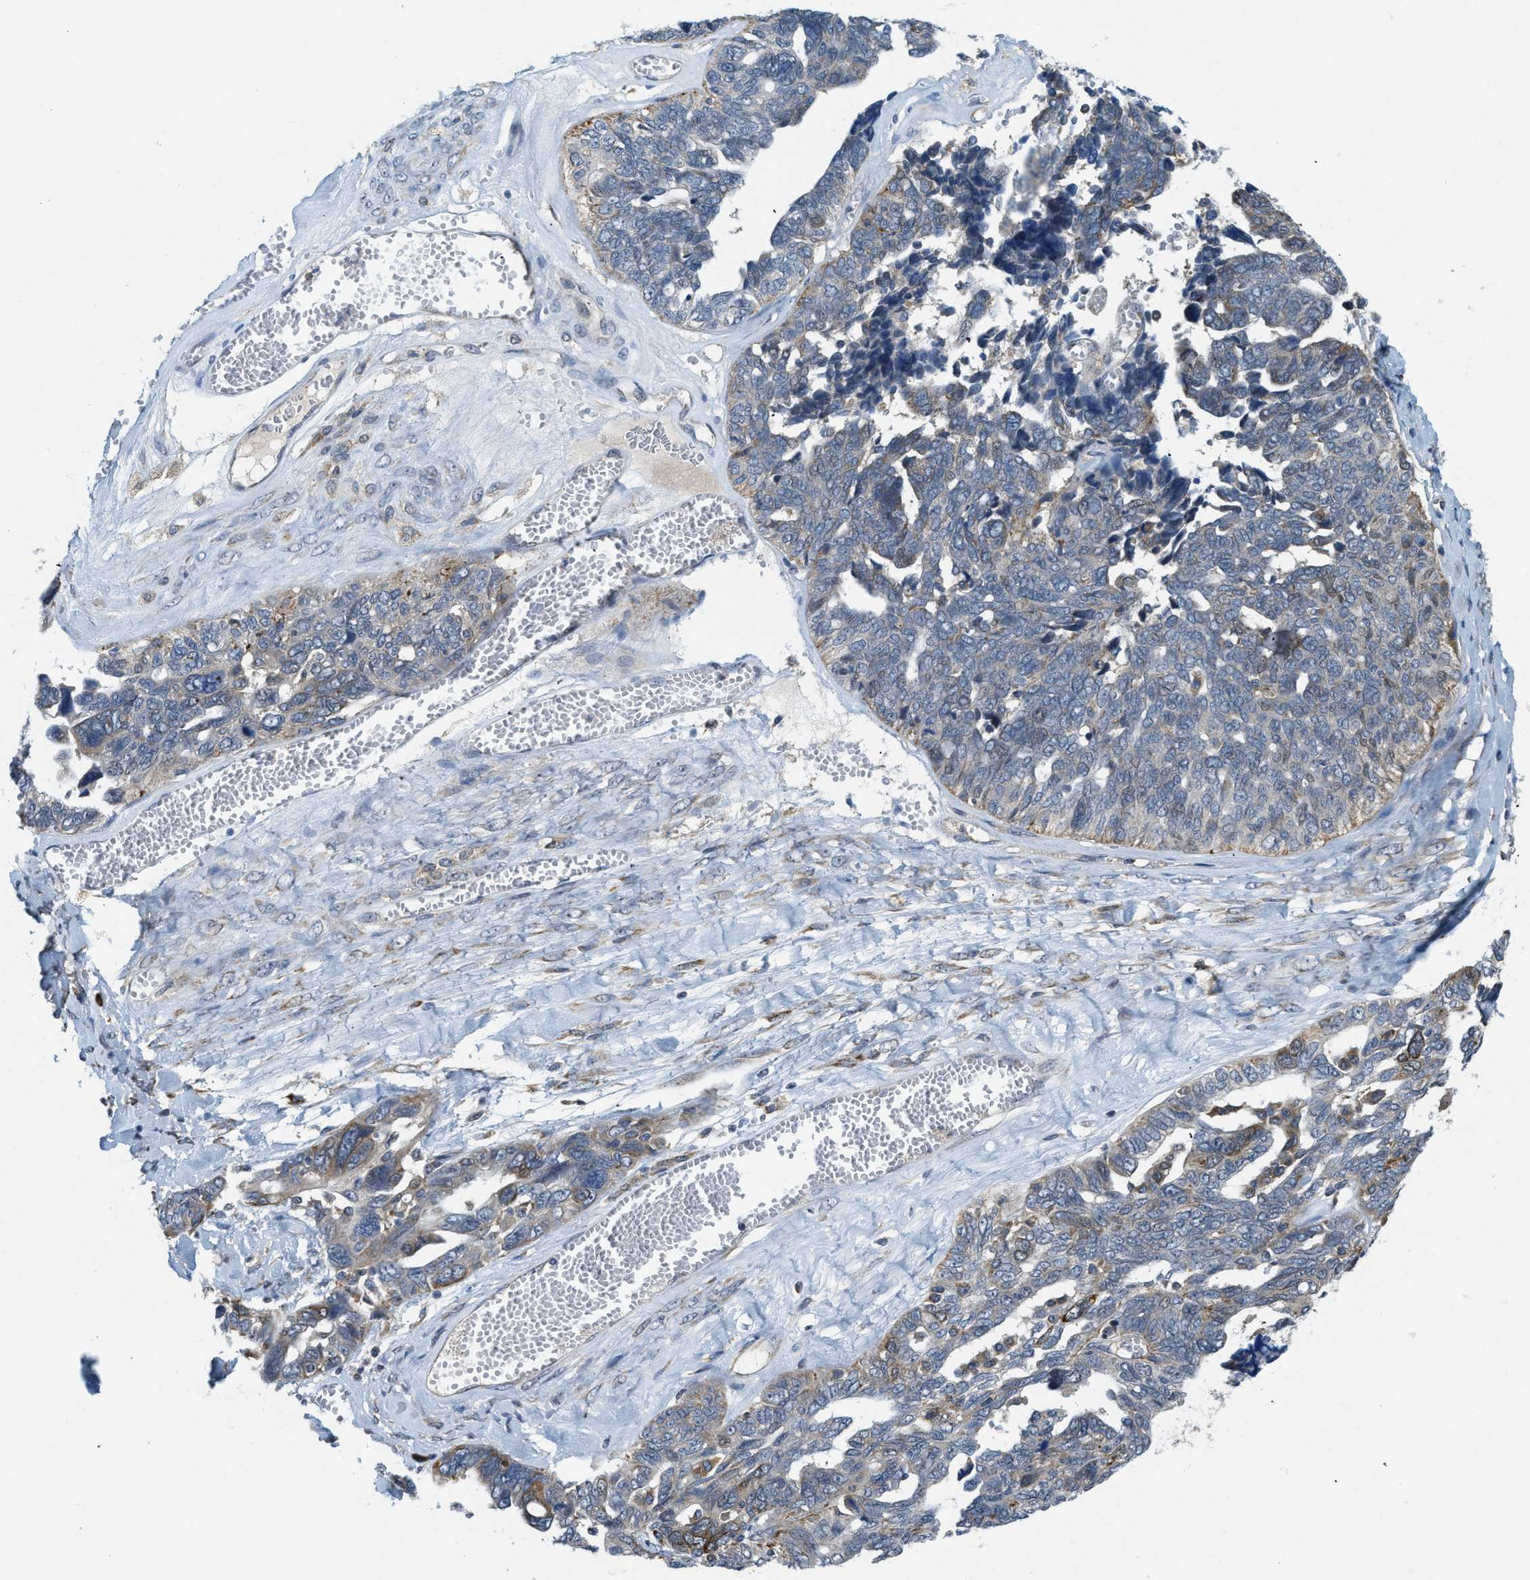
{"staining": {"intensity": "moderate", "quantity": "<25%", "location": "cytoplasmic/membranous"}, "tissue": "ovarian cancer", "cell_type": "Tumor cells", "image_type": "cancer", "snomed": [{"axis": "morphology", "description": "Cystadenocarcinoma, serous, NOS"}, {"axis": "topography", "description": "Ovary"}], "caption": "Protein expression analysis of serous cystadenocarcinoma (ovarian) reveals moderate cytoplasmic/membranous positivity in approximately <25% of tumor cells. The staining was performed using DAB, with brown indicating positive protein expression. Nuclei are stained blue with hematoxylin.", "gene": "STARD3NL", "patient": {"sex": "female", "age": 79}}